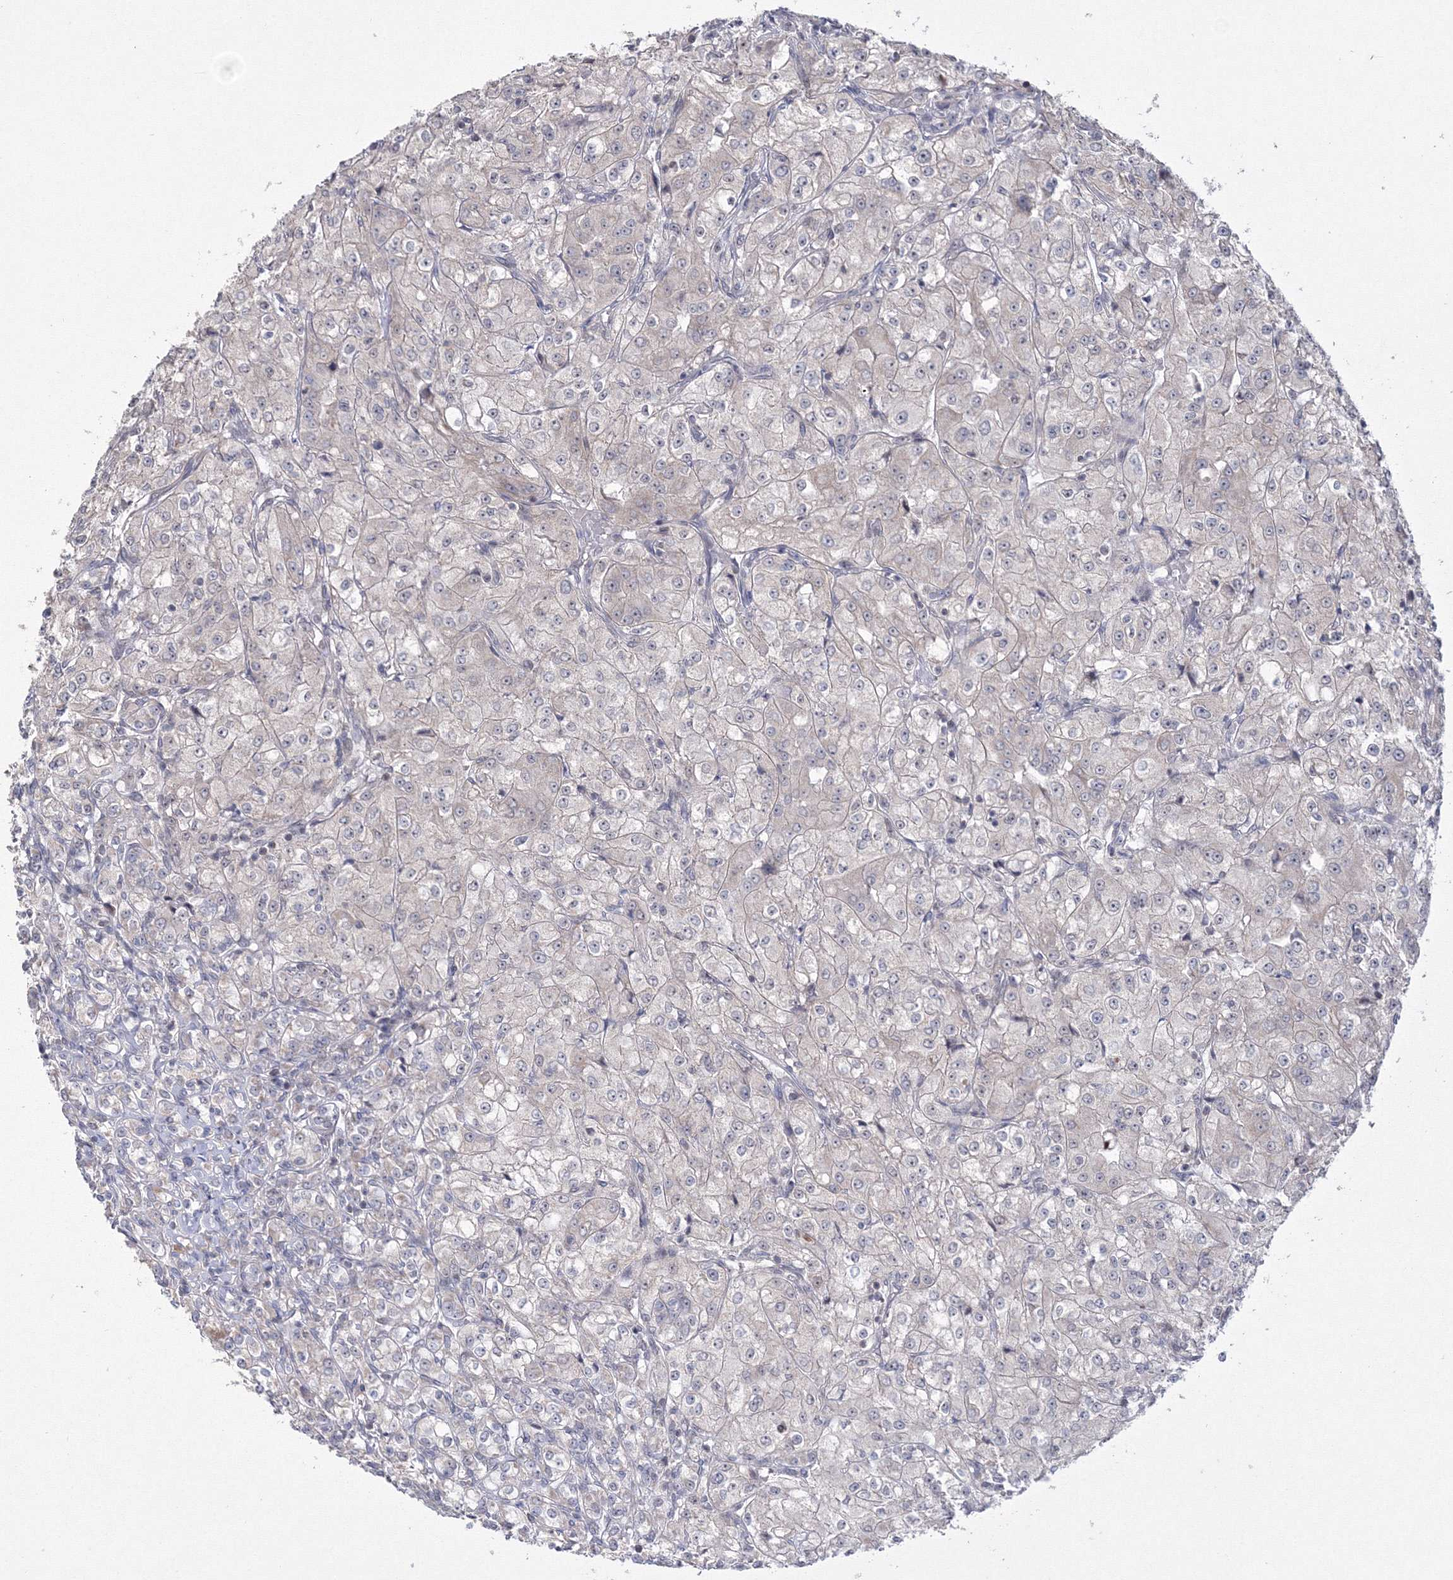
{"staining": {"intensity": "negative", "quantity": "none", "location": "none"}, "tissue": "renal cancer", "cell_type": "Tumor cells", "image_type": "cancer", "snomed": [{"axis": "morphology", "description": "Adenocarcinoma, NOS"}, {"axis": "topography", "description": "Kidney"}], "caption": "Immunohistochemistry image of neoplastic tissue: human renal cancer stained with DAB demonstrates no significant protein positivity in tumor cells.", "gene": "GRSF1", "patient": {"sex": "male", "age": 77}}